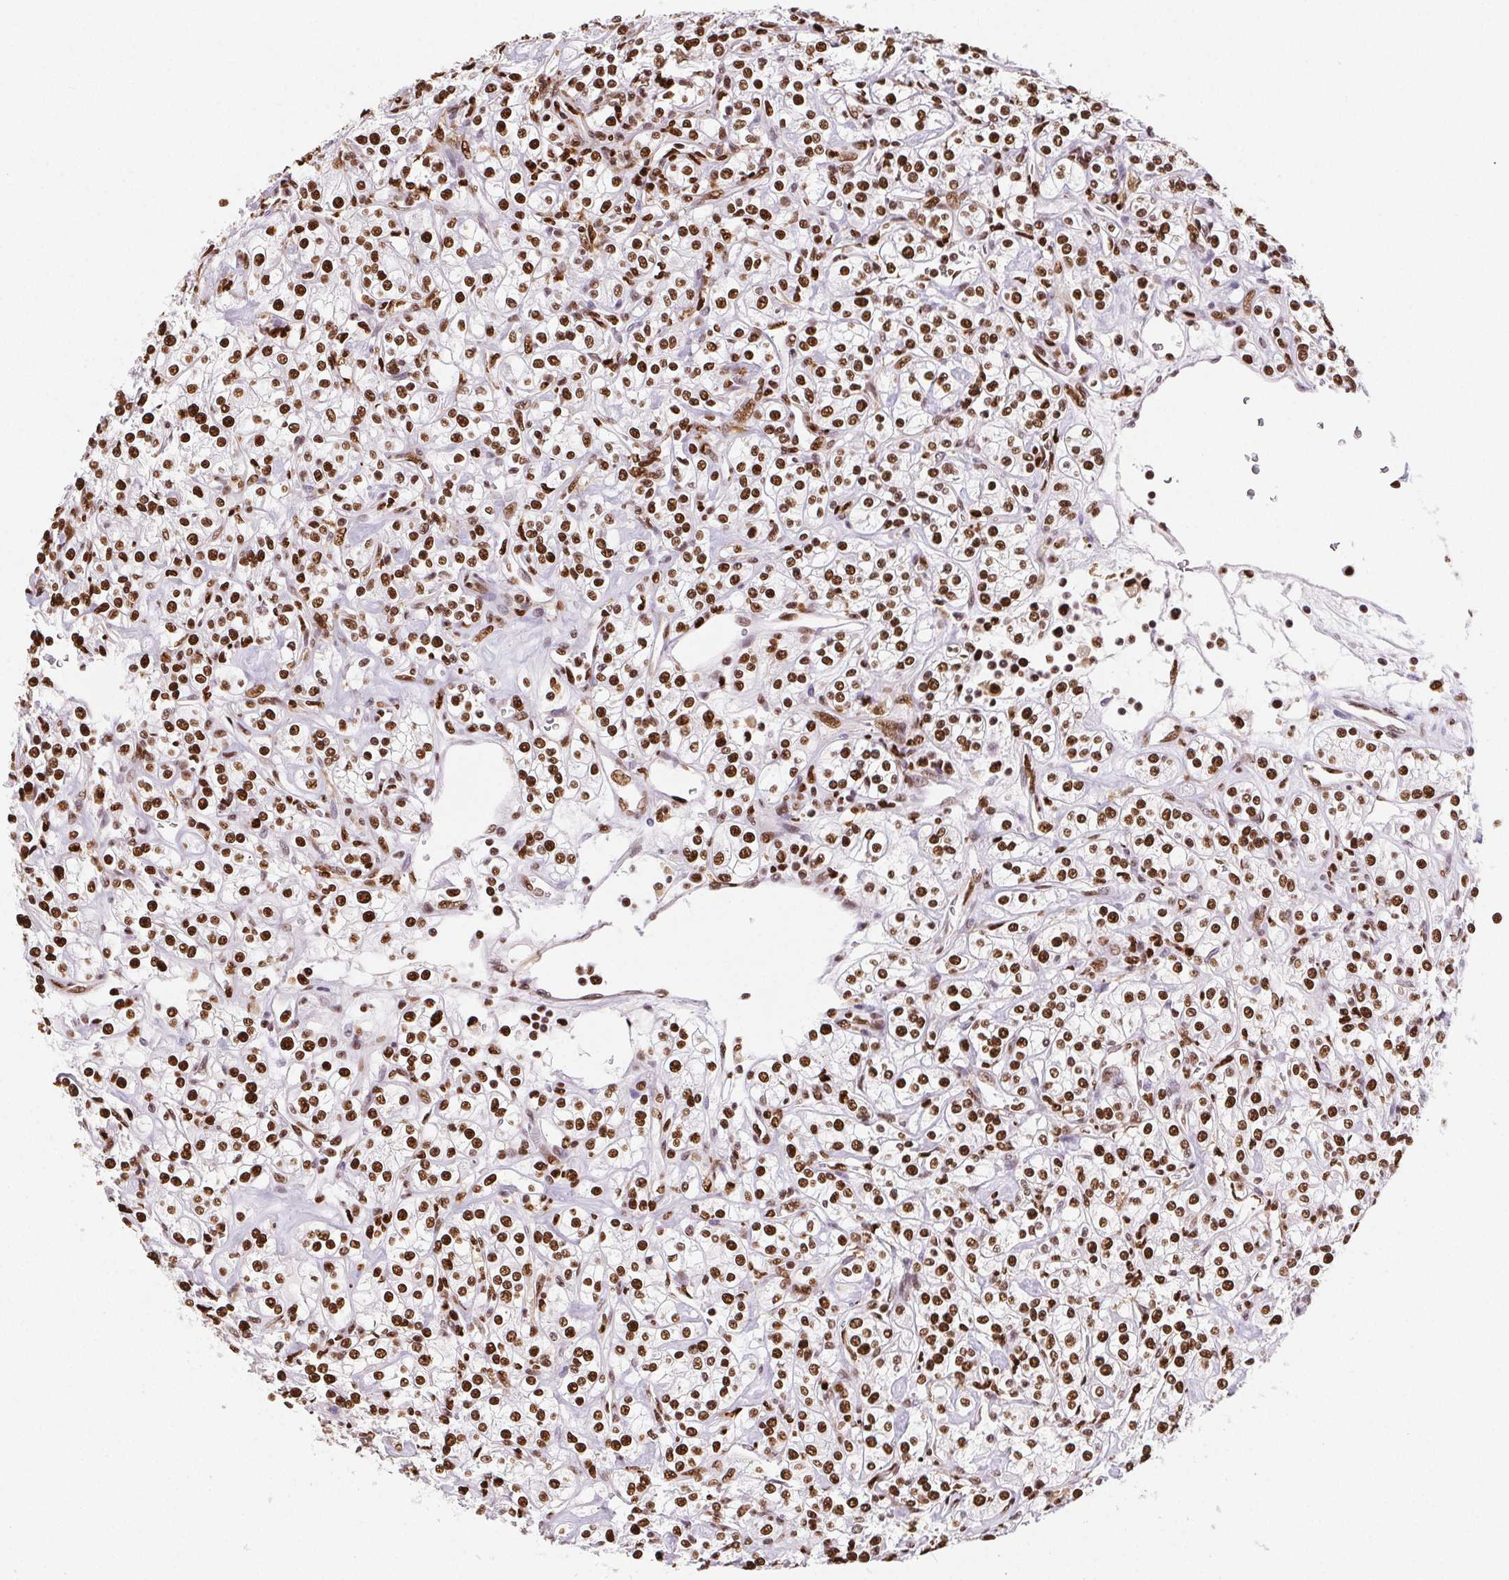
{"staining": {"intensity": "strong", "quantity": ">75%", "location": "nuclear"}, "tissue": "renal cancer", "cell_type": "Tumor cells", "image_type": "cancer", "snomed": [{"axis": "morphology", "description": "Adenocarcinoma, NOS"}, {"axis": "topography", "description": "Kidney"}], "caption": "Renal cancer tissue reveals strong nuclear expression in approximately >75% of tumor cells", "gene": "SET", "patient": {"sex": "male", "age": 77}}